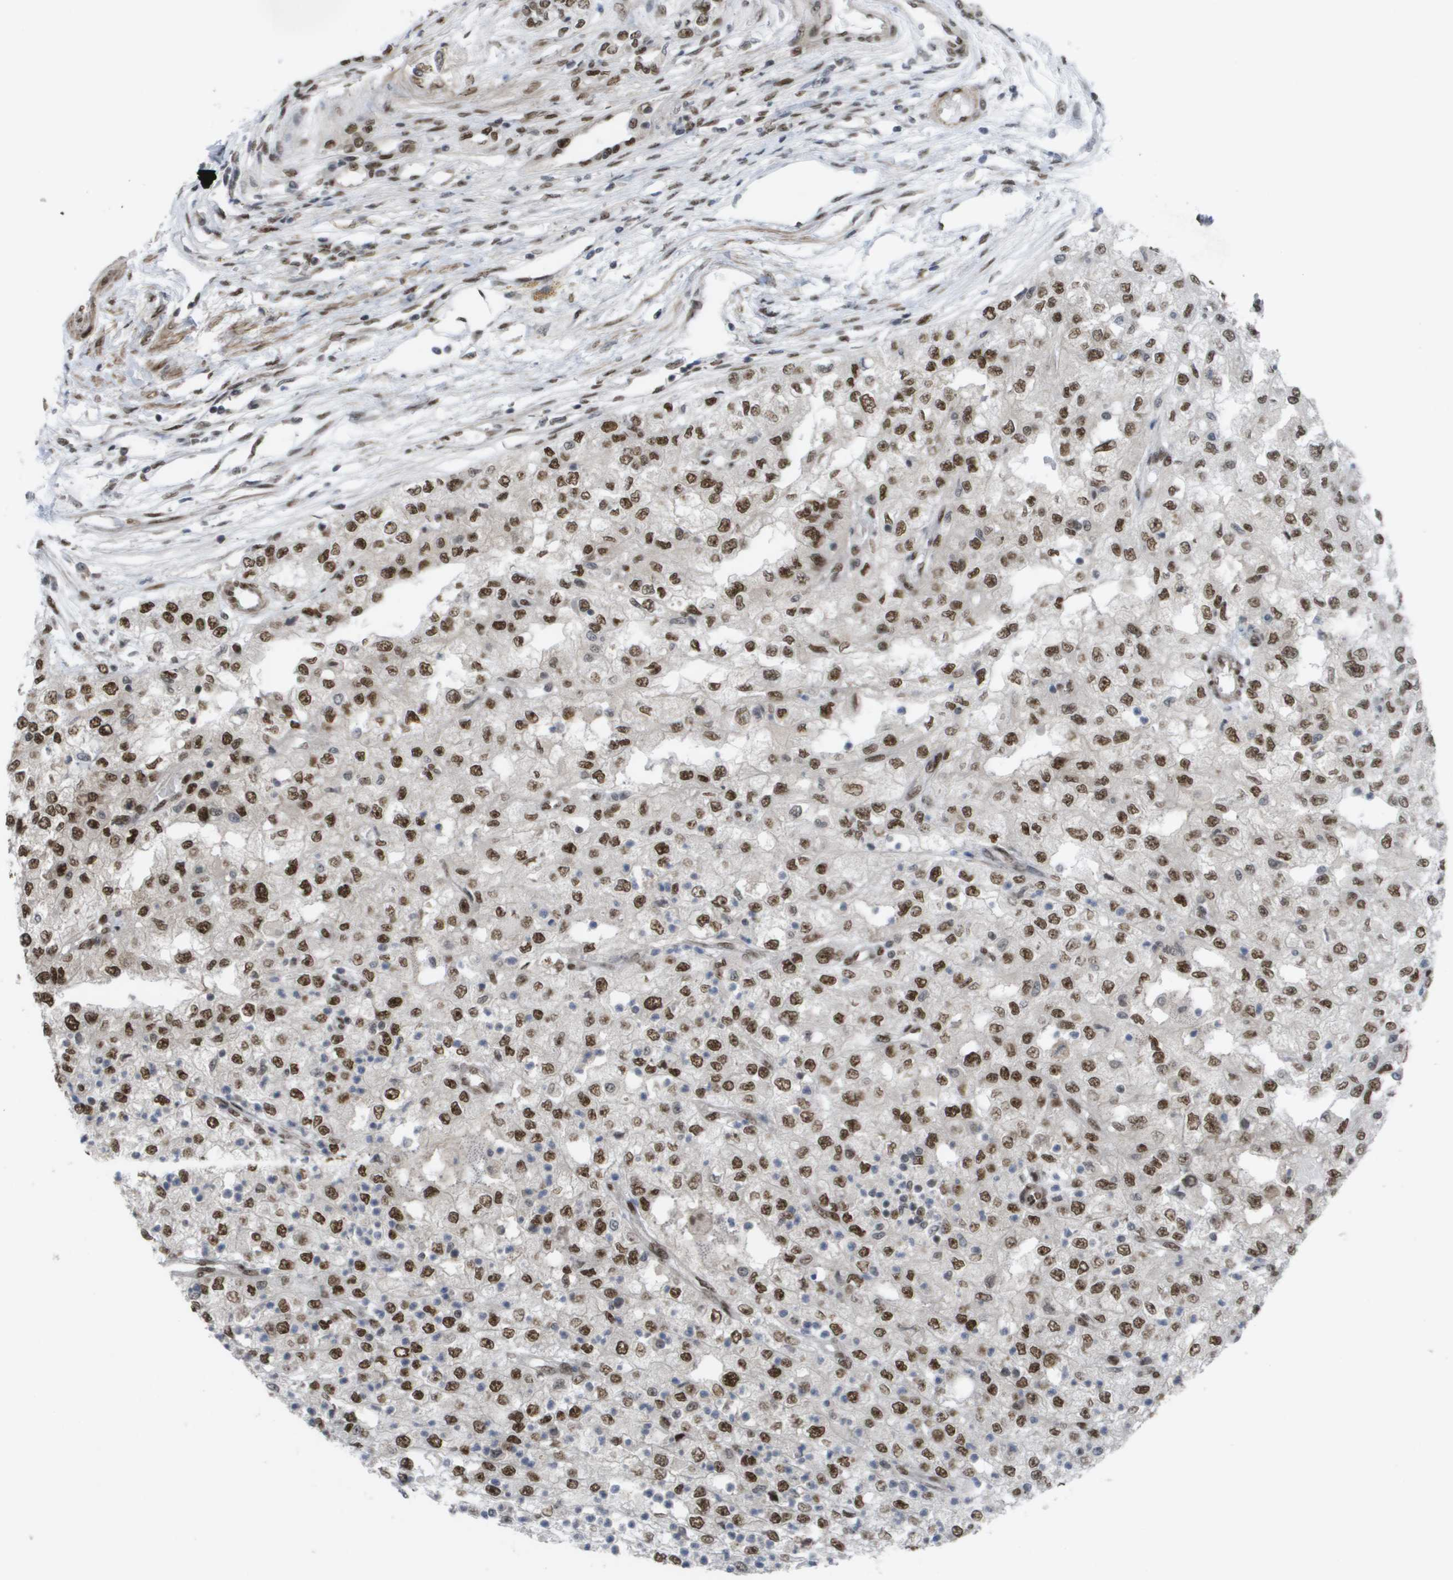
{"staining": {"intensity": "moderate", "quantity": ">75%", "location": "nuclear"}, "tissue": "renal cancer", "cell_type": "Tumor cells", "image_type": "cancer", "snomed": [{"axis": "morphology", "description": "Adenocarcinoma, NOS"}, {"axis": "topography", "description": "Kidney"}], "caption": "Renal cancer stained with a brown dye shows moderate nuclear positive staining in about >75% of tumor cells.", "gene": "CDT1", "patient": {"sex": "female", "age": 54}}